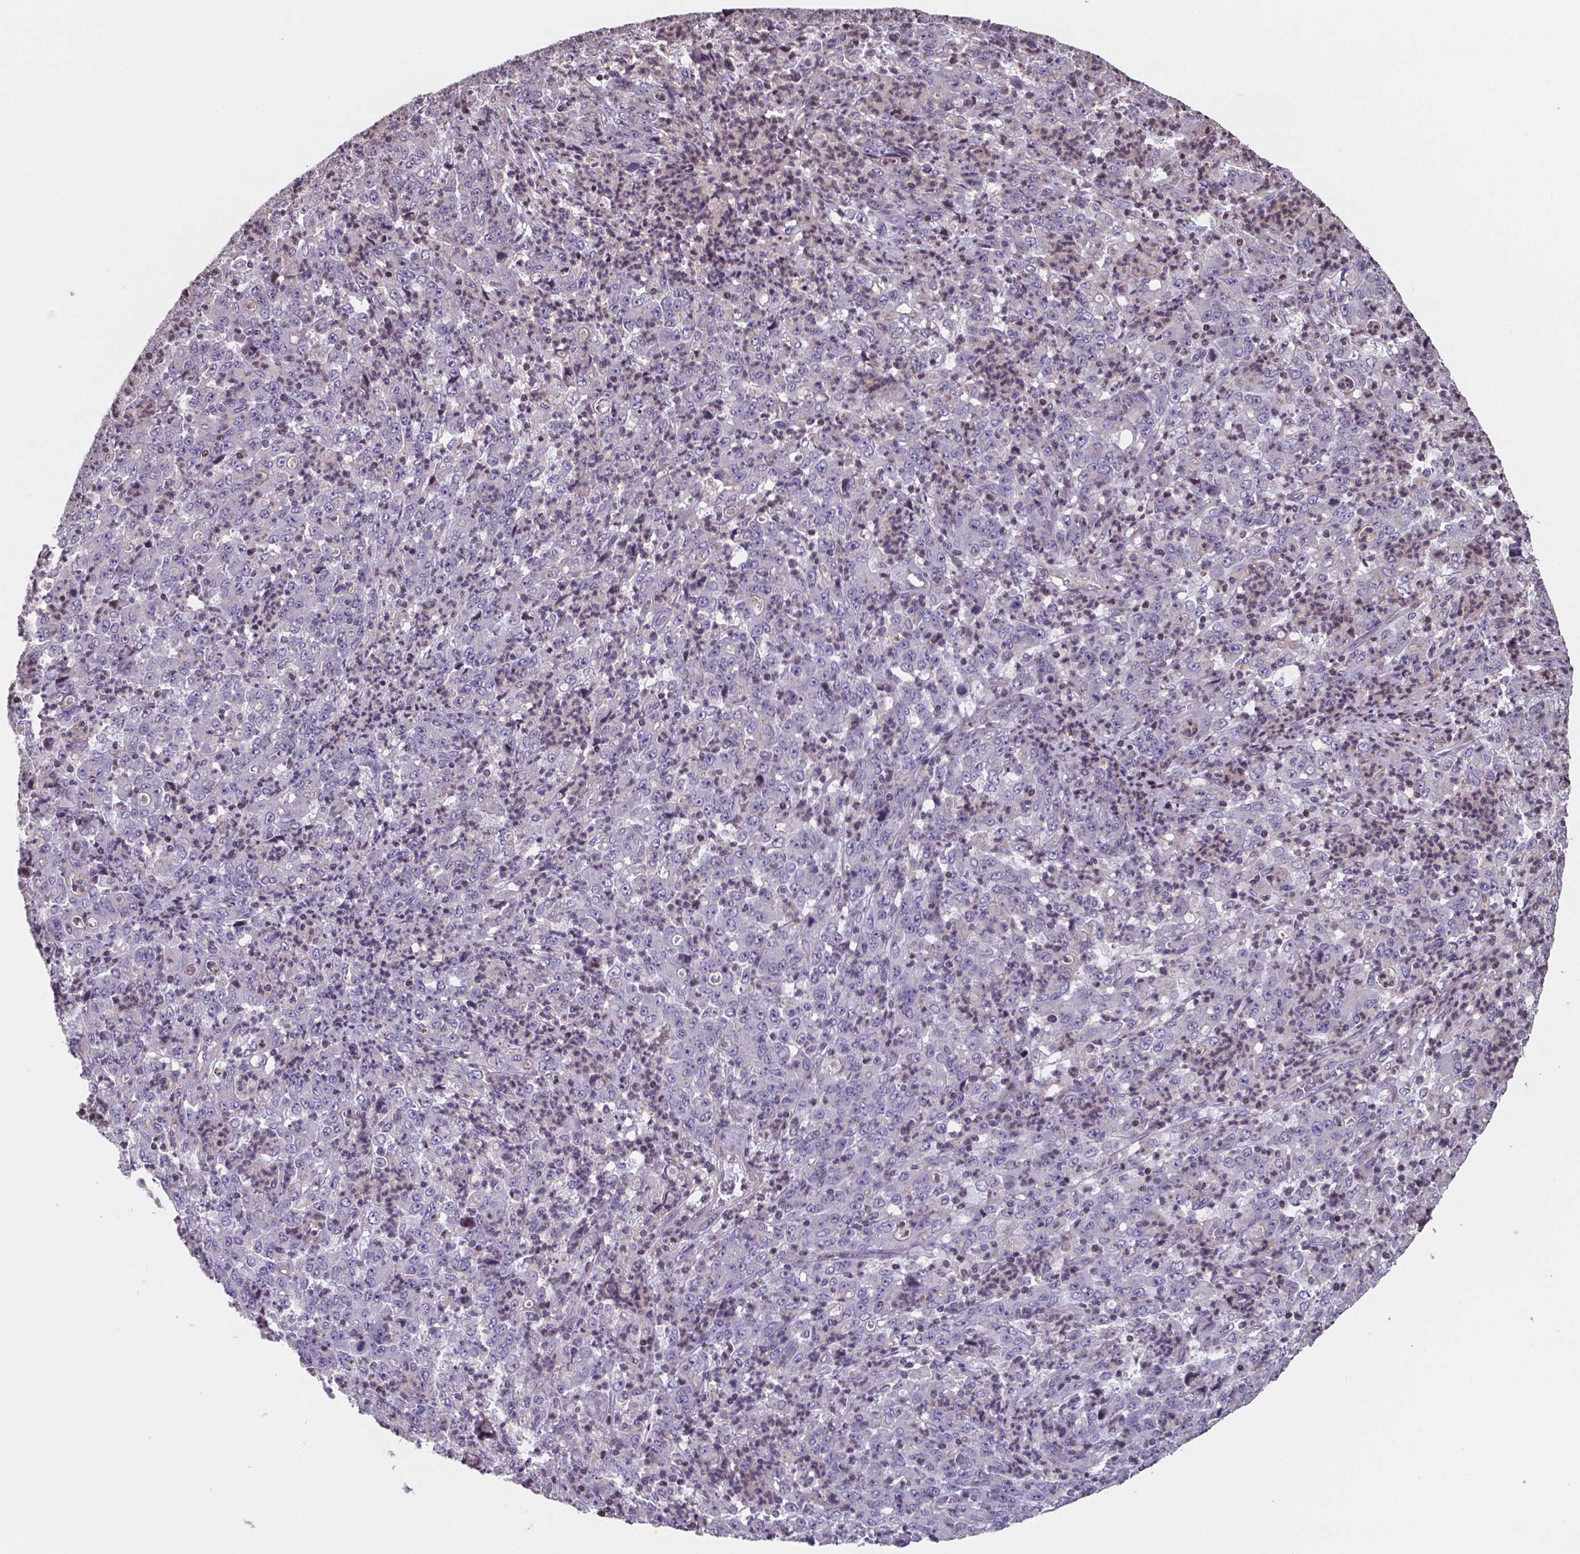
{"staining": {"intensity": "negative", "quantity": "none", "location": "none"}, "tissue": "stomach cancer", "cell_type": "Tumor cells", "image_type": "cancer", "snomed": [{"axis": "morphology", "description": "Adenocarcinoma, NOS"}, {"axis": "topography", "description": "Stomach, lower"}], "caption": "Immunohistochemical staining of human stomach cancer displays no significant positivity in tumor cells.", "gene": "MLC1", "patient": {"sex": "female", "age": 71}}